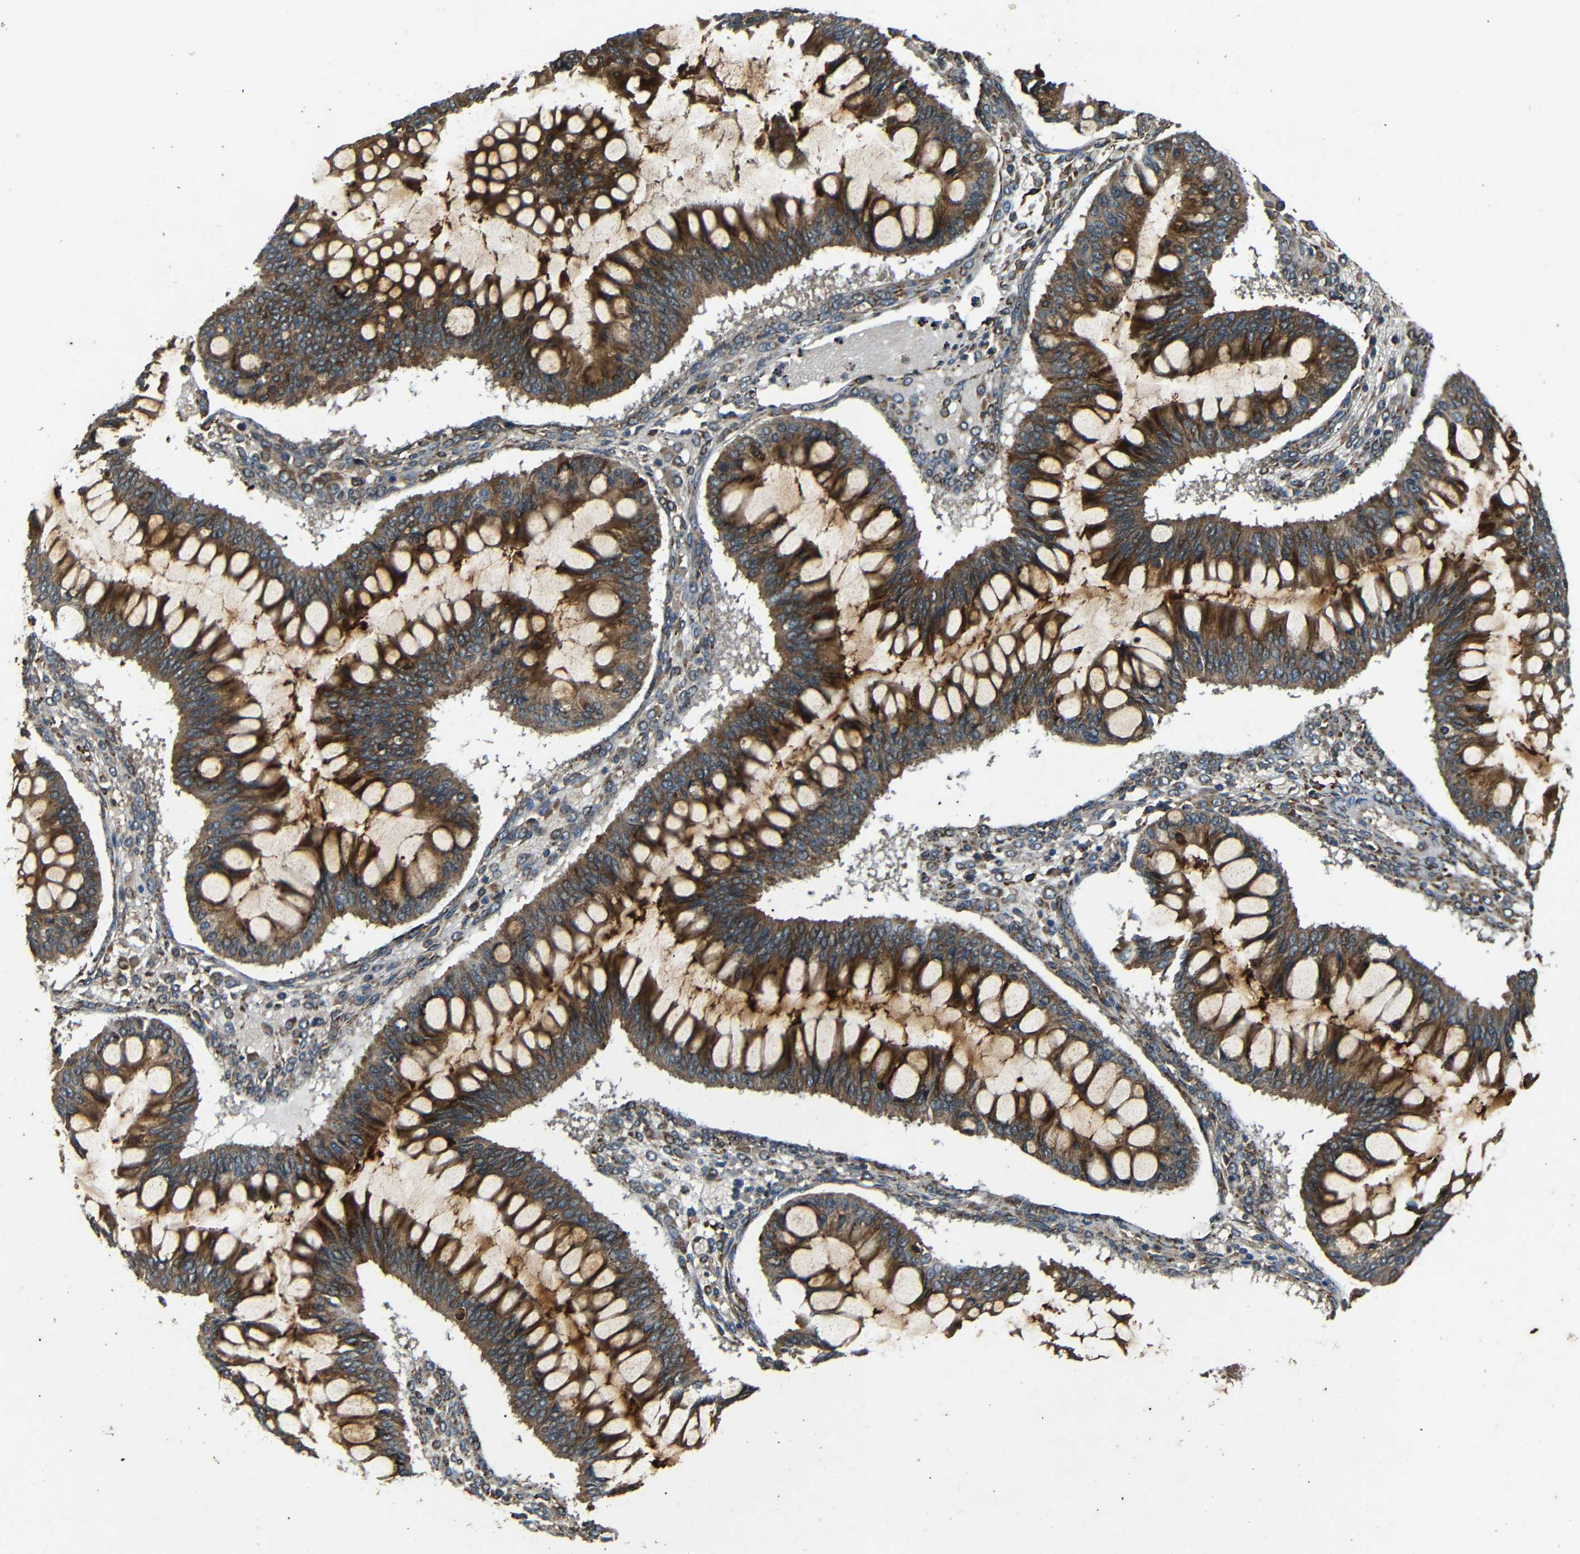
{"staining": {"intensity": "moderate", "quantity": ">75%", "location": "cytoplasmic/membranous"}, "tissue": "ovarian cancer", "cell_type": "Tumor cells", "image_type": "cancer", "snomed": [{"axis": "morphology", "description": "Cystadenocarcinoma, mucinous, NOS"}, {"axis": "topography", "description": "Ovary"}], "caption": "Immunohistochemical staining of ovarian cancer reveals moderate cytoplasmic/membranous protein positivity in about >75% of tumor cells.", "gene": "TRPC1", "patient": {"sex": "female", "age": 73}}